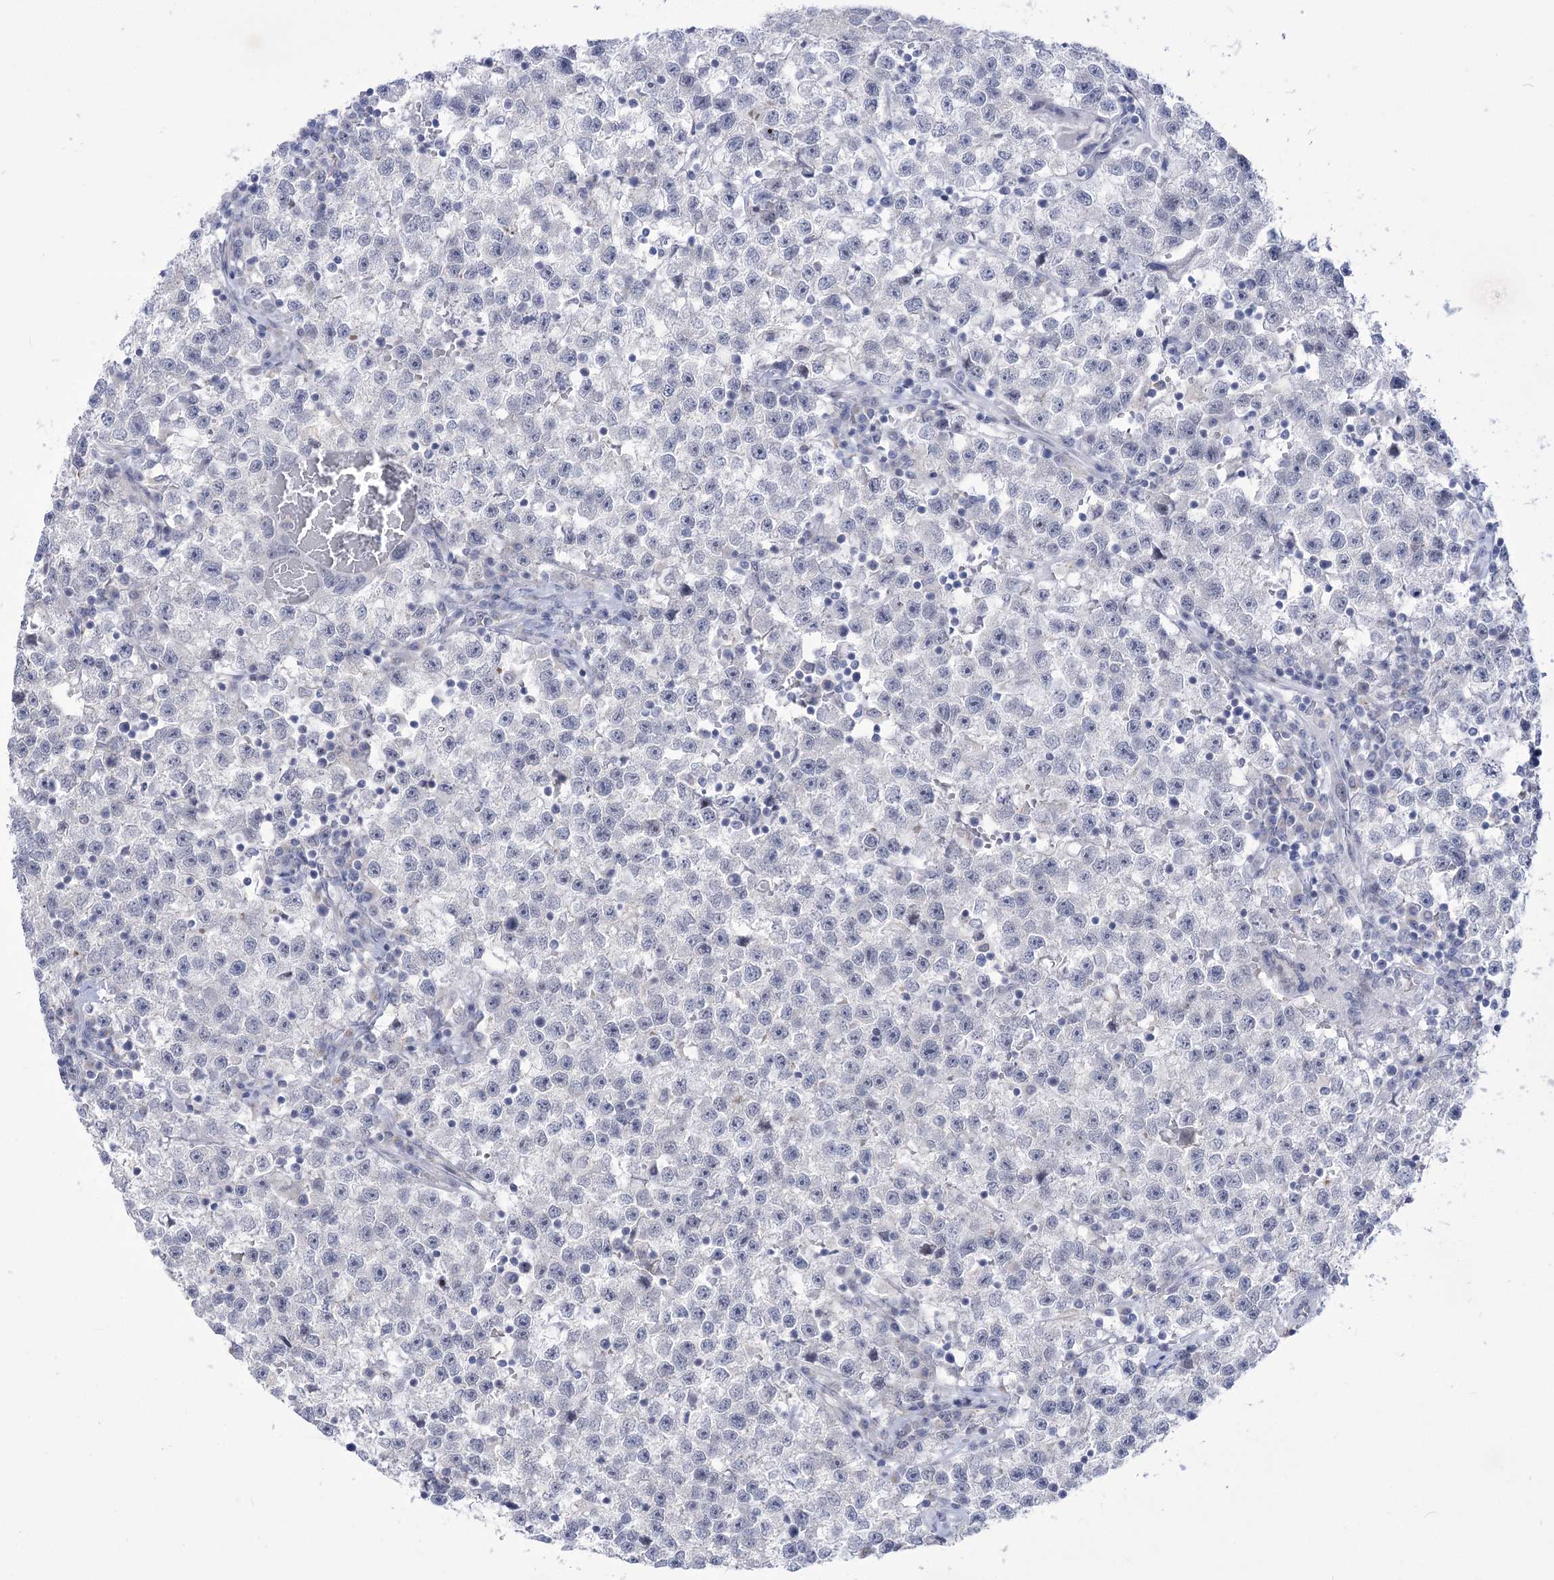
{"staining": {"intensity": "negative", "quantity": "none", "location": "none"}, "tissue": "testis cancer", "cell_type": "Tumor cells", "image_type": "cancer", "snomed": [{"axis": "morphology", "description": "Seminoma, NOS"}, {"axis": "topography", "description": "Testis"}], "caption": "Protein analysis of seminoma (testis) demonstrates no significant expression in tumor cells.", "gene": "BEND7", "patient": {"sex": "male", "age": 22}}